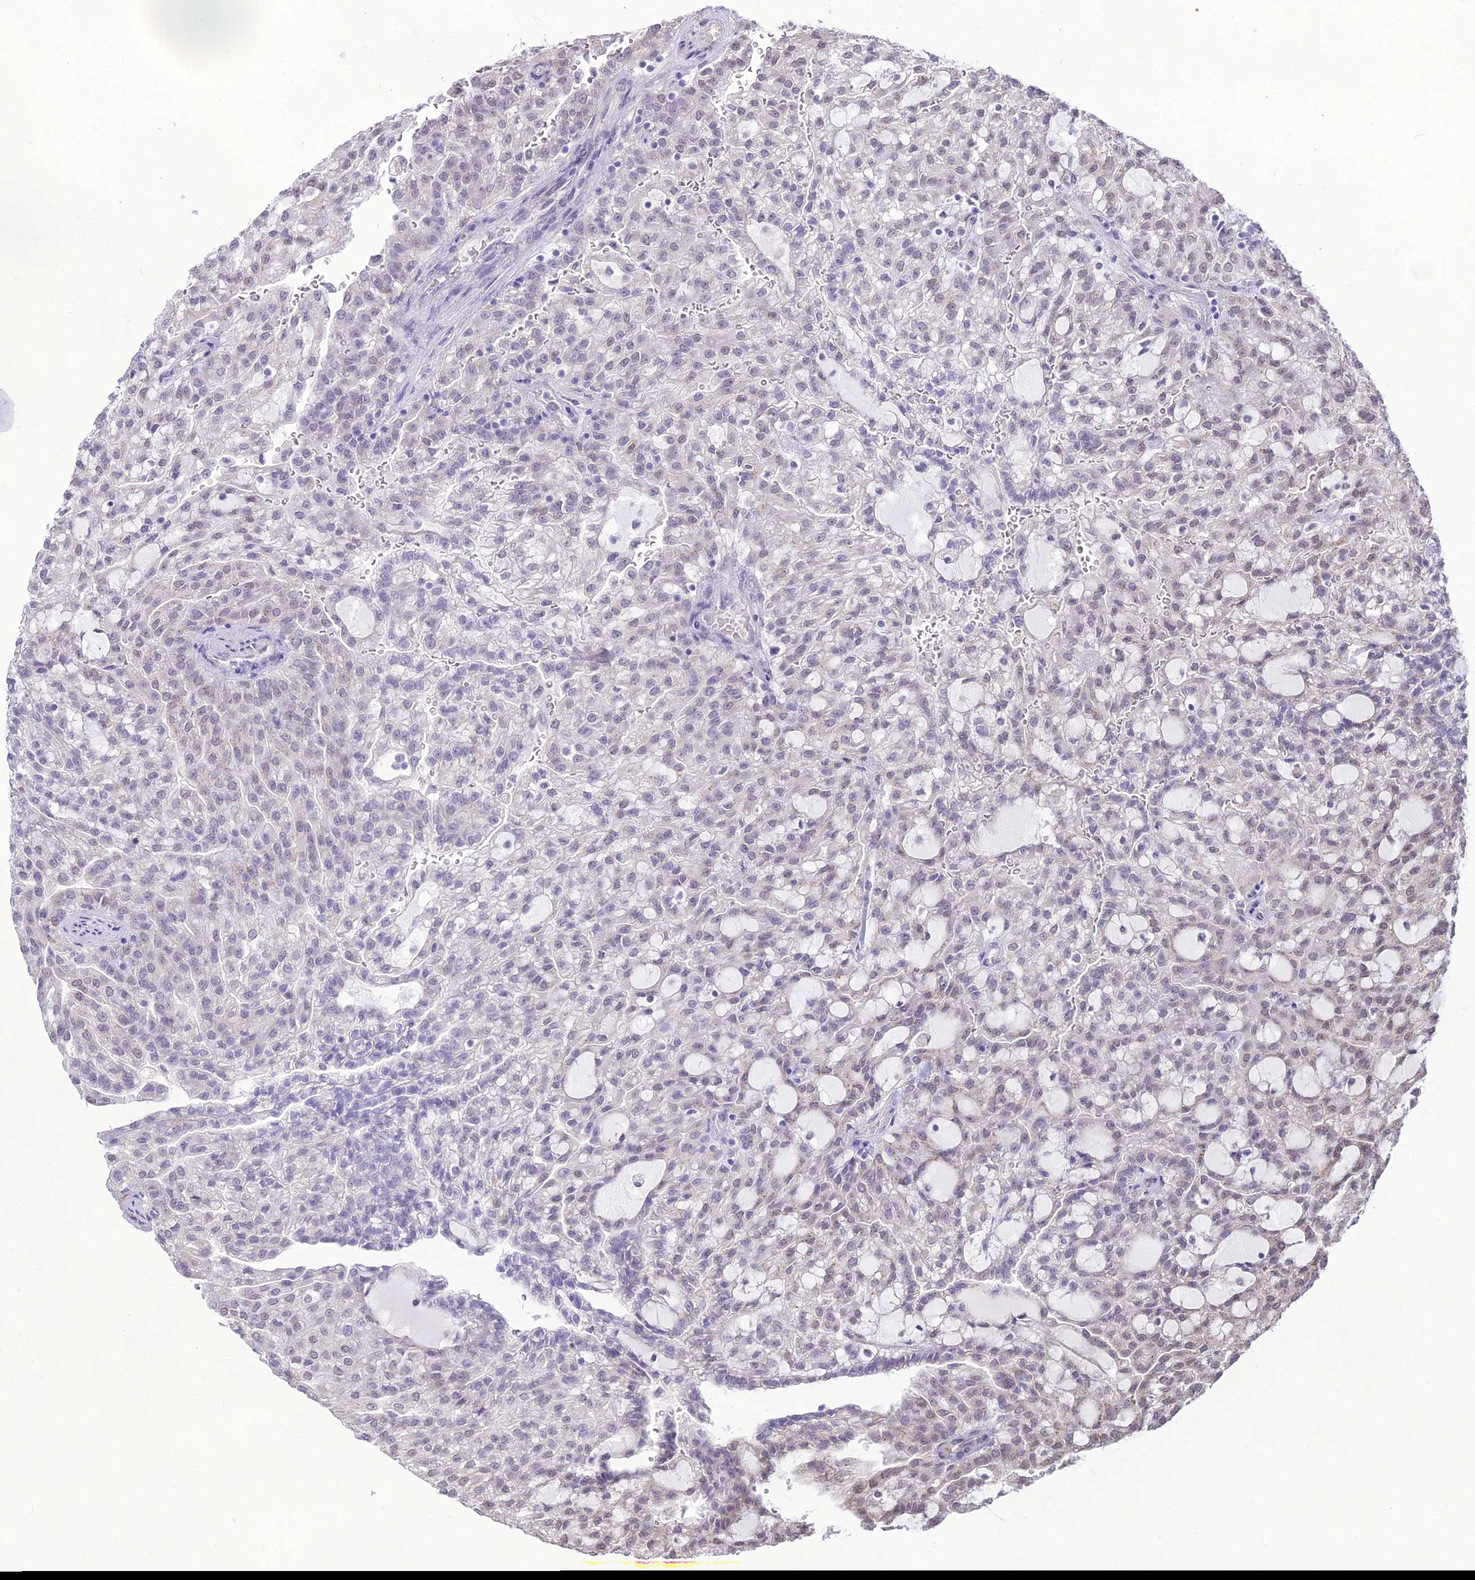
{"staining": {"intensity": "negative", "quantity": "none", "location": "none"}, "tissue": "renal cancer", "cell_type": "Tumor cells", "image_type": "cancer", "snomed": [{"axis": "morphology", "description": "Adenocarcinoma, NOS"}, {"axis": "topography", "description": "Kidney"}], "caption": "There is no significant positivity in tumor cells of renal adenocarcinoma.", "gene": "TROAP", "patient": {"sex": "male", "age": 63}}